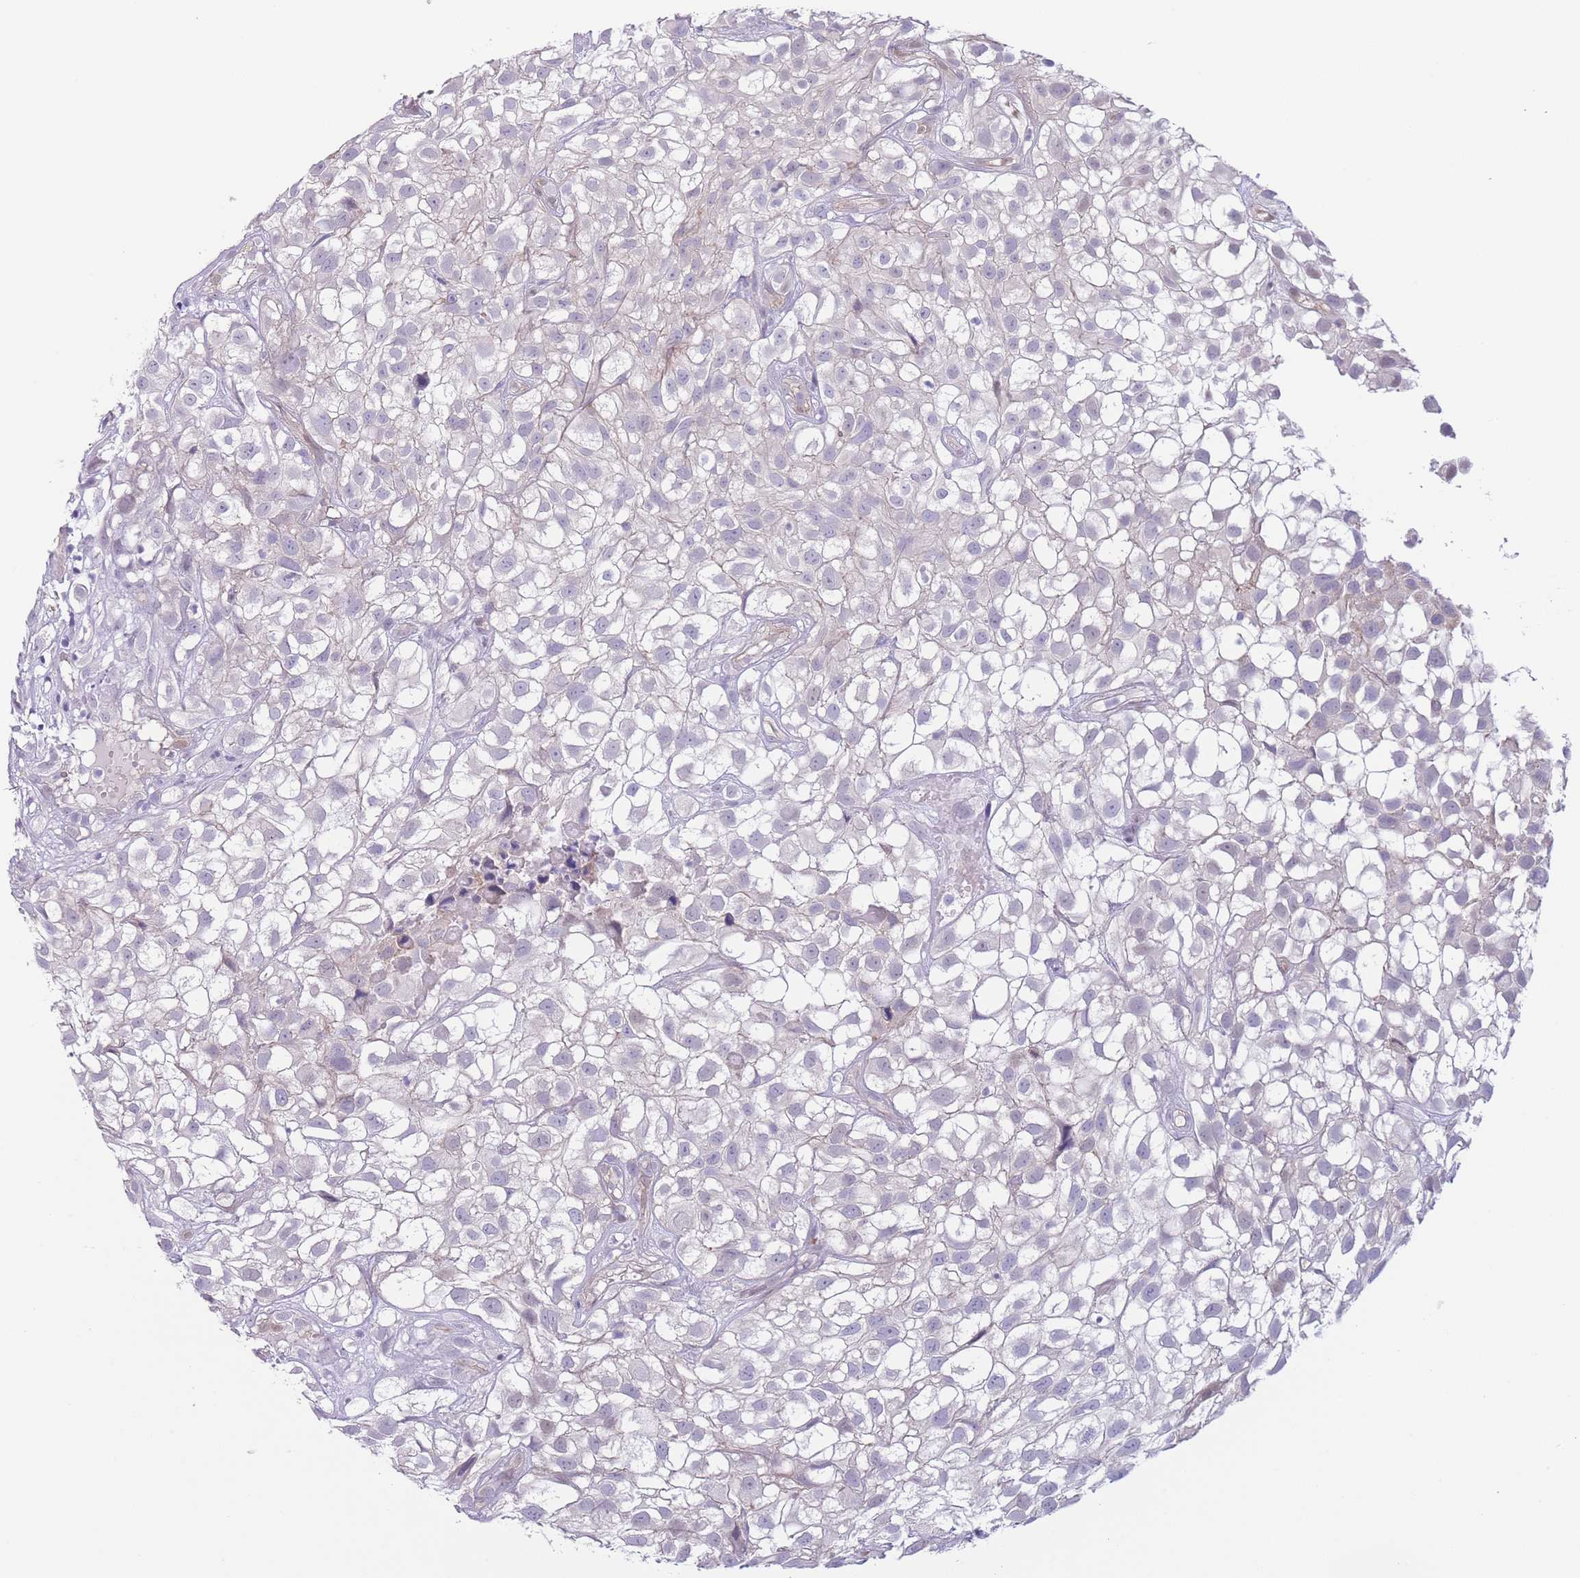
{"staining": {"intensity": "negative", "quantity": "none", "location": "none"}, "tissue": "urothelial cancer", "cell_type": "Tumor cells", "image_type": "cancer", "snomed": [{"axis": "morphology", "description": "Urothelial carcinoma, High grade"}, {"axis": "topography", "description": "Urinary bladder"}], "caption": "Tumor cells are negative for brown protein staining in urothelial carcinoma (high-grade).", "gene": "C9orf152", "patient": {"sex": "male", "age": 56}}